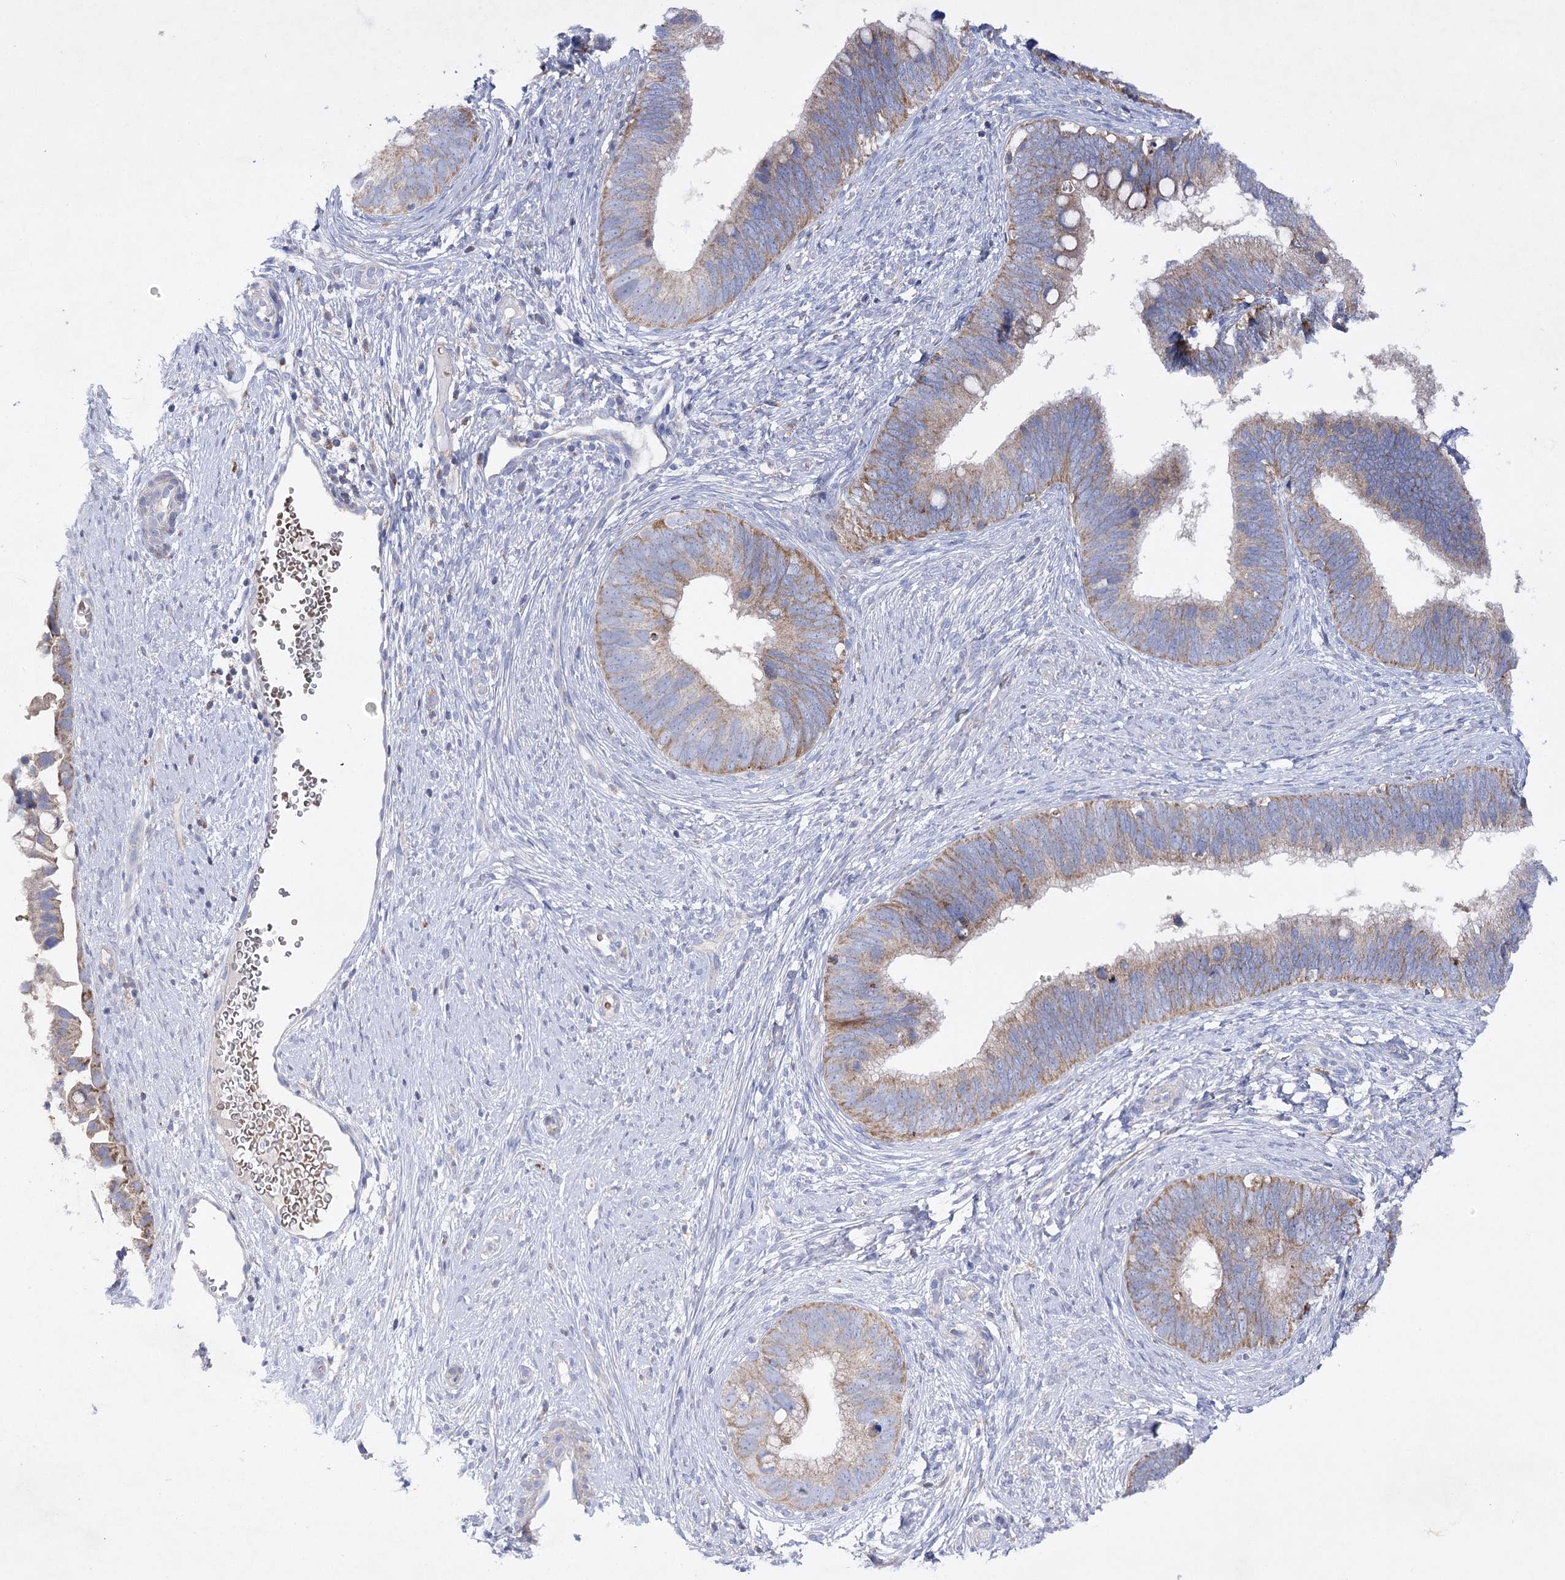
{"staining": {"intensity": "moderate", "quantity": ">75%", "location": "cytoplasmic/membranous"}, "tissue": "cervical cancer", "cell_type": "Tumor cells", "image_type": "cancer", "snomed": [{"axis": "morphology", "description": "Adenocarcinoma, NOS"}, {"axis": "topography", "description": "Cervix"}], "caption": "Brown immunohistochemical staining in cervical adenocarcinoma demonstrates moderate cytoplasmic/membranous expression in about >75% of tumor cells. (IHC, brightfield microscopy, high magnification).", "gene": "COX15", "patient": {"sex": "female", "age": 42}}